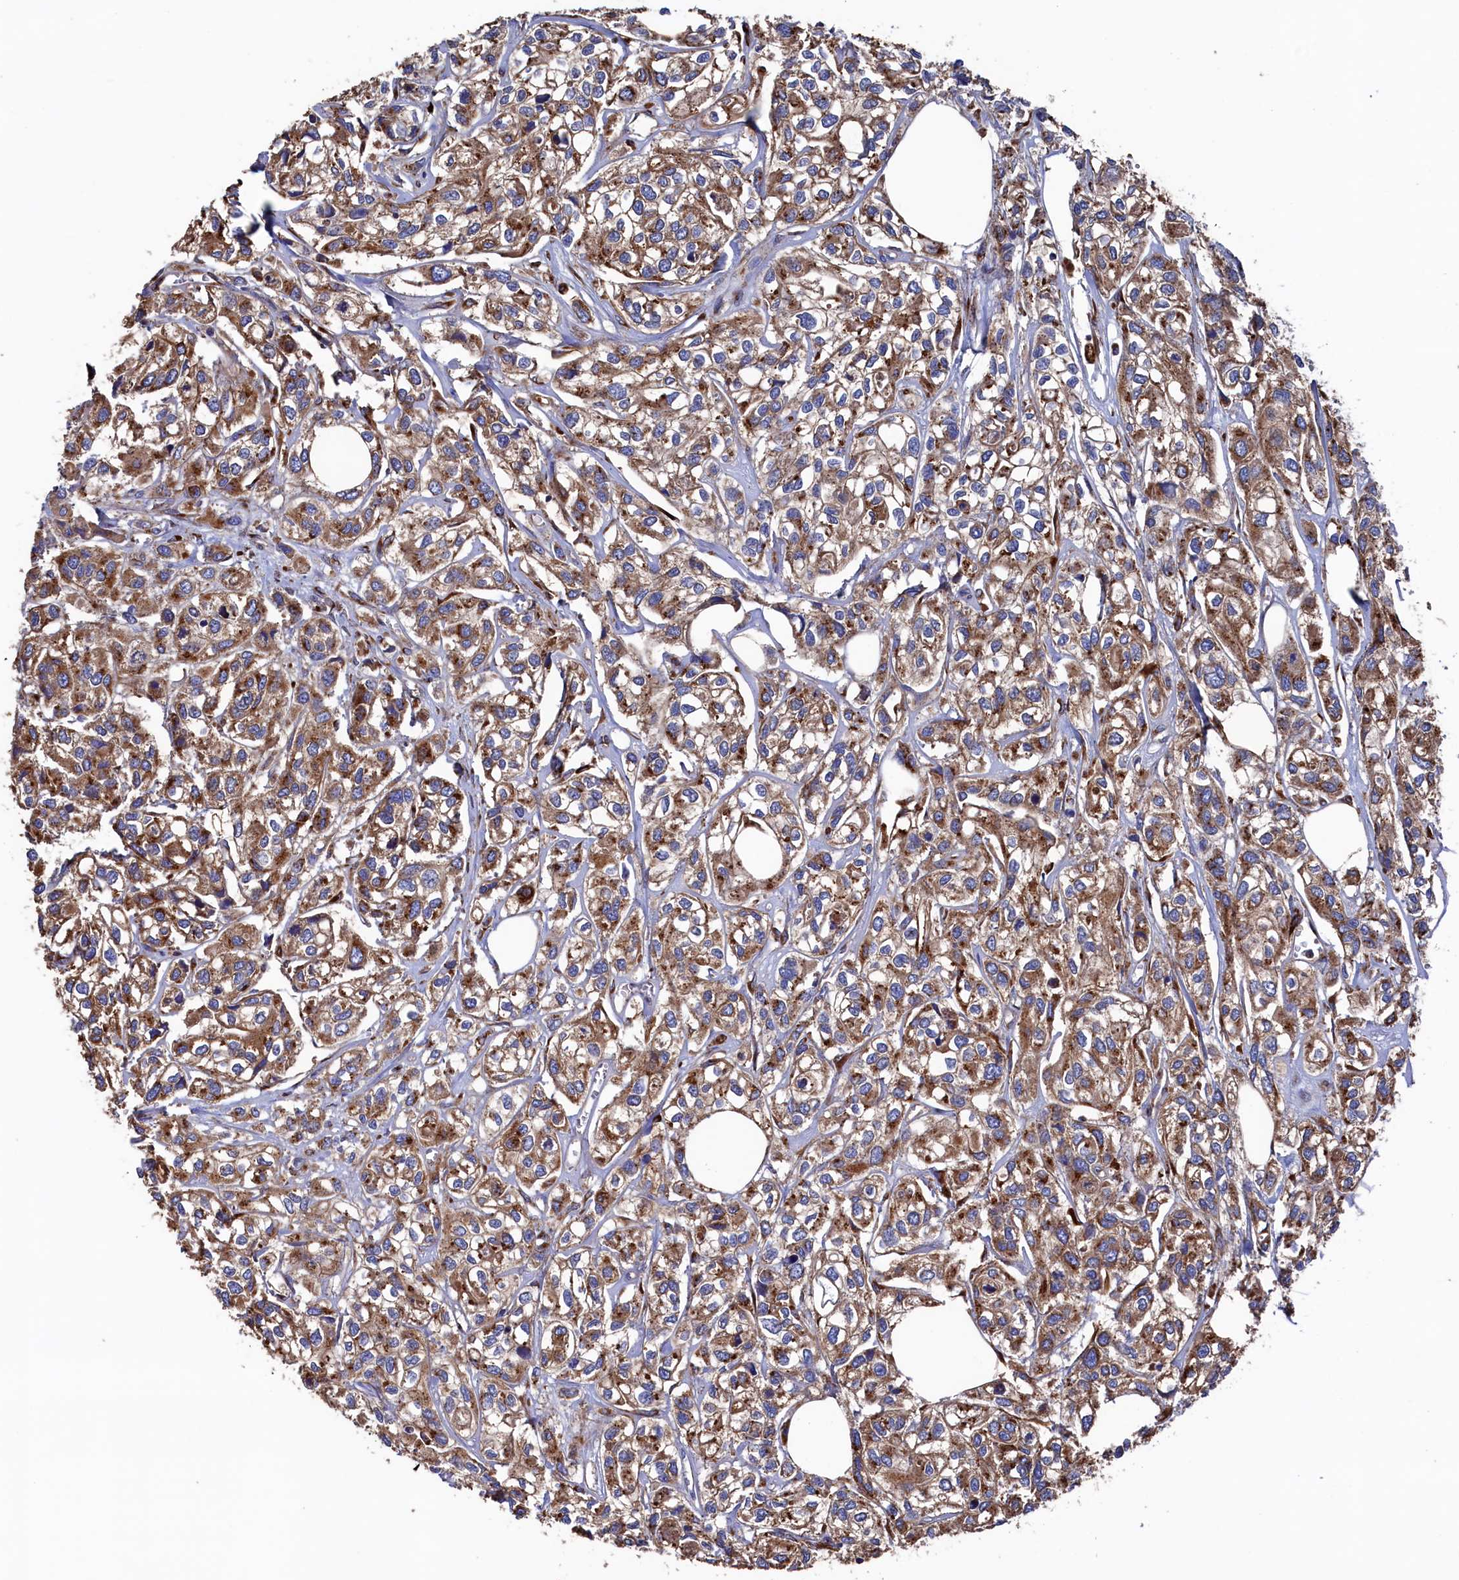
{"staining": {"intensity": "moderate", "quantity": ">75%", "location": "cytoplasmic/membranous"}, "tissue": "urothelial cancer", "cell_type": "Tumor cells", "image_type": "cancer", "snomed": [{"axis": "morphology", "description": "Urothelial carcinoma, High grade"}, {"axis": "topography", "description": "Urinary bladder"}], "caption": "Immunohistochemical staining of human urothelial cancer shows medium levels of moderate cytoplasmic/membranous protein staining in about >75% of tumor cells.", "gene": "PRRC1", "patient": {"sex": "male", "age": 67}}